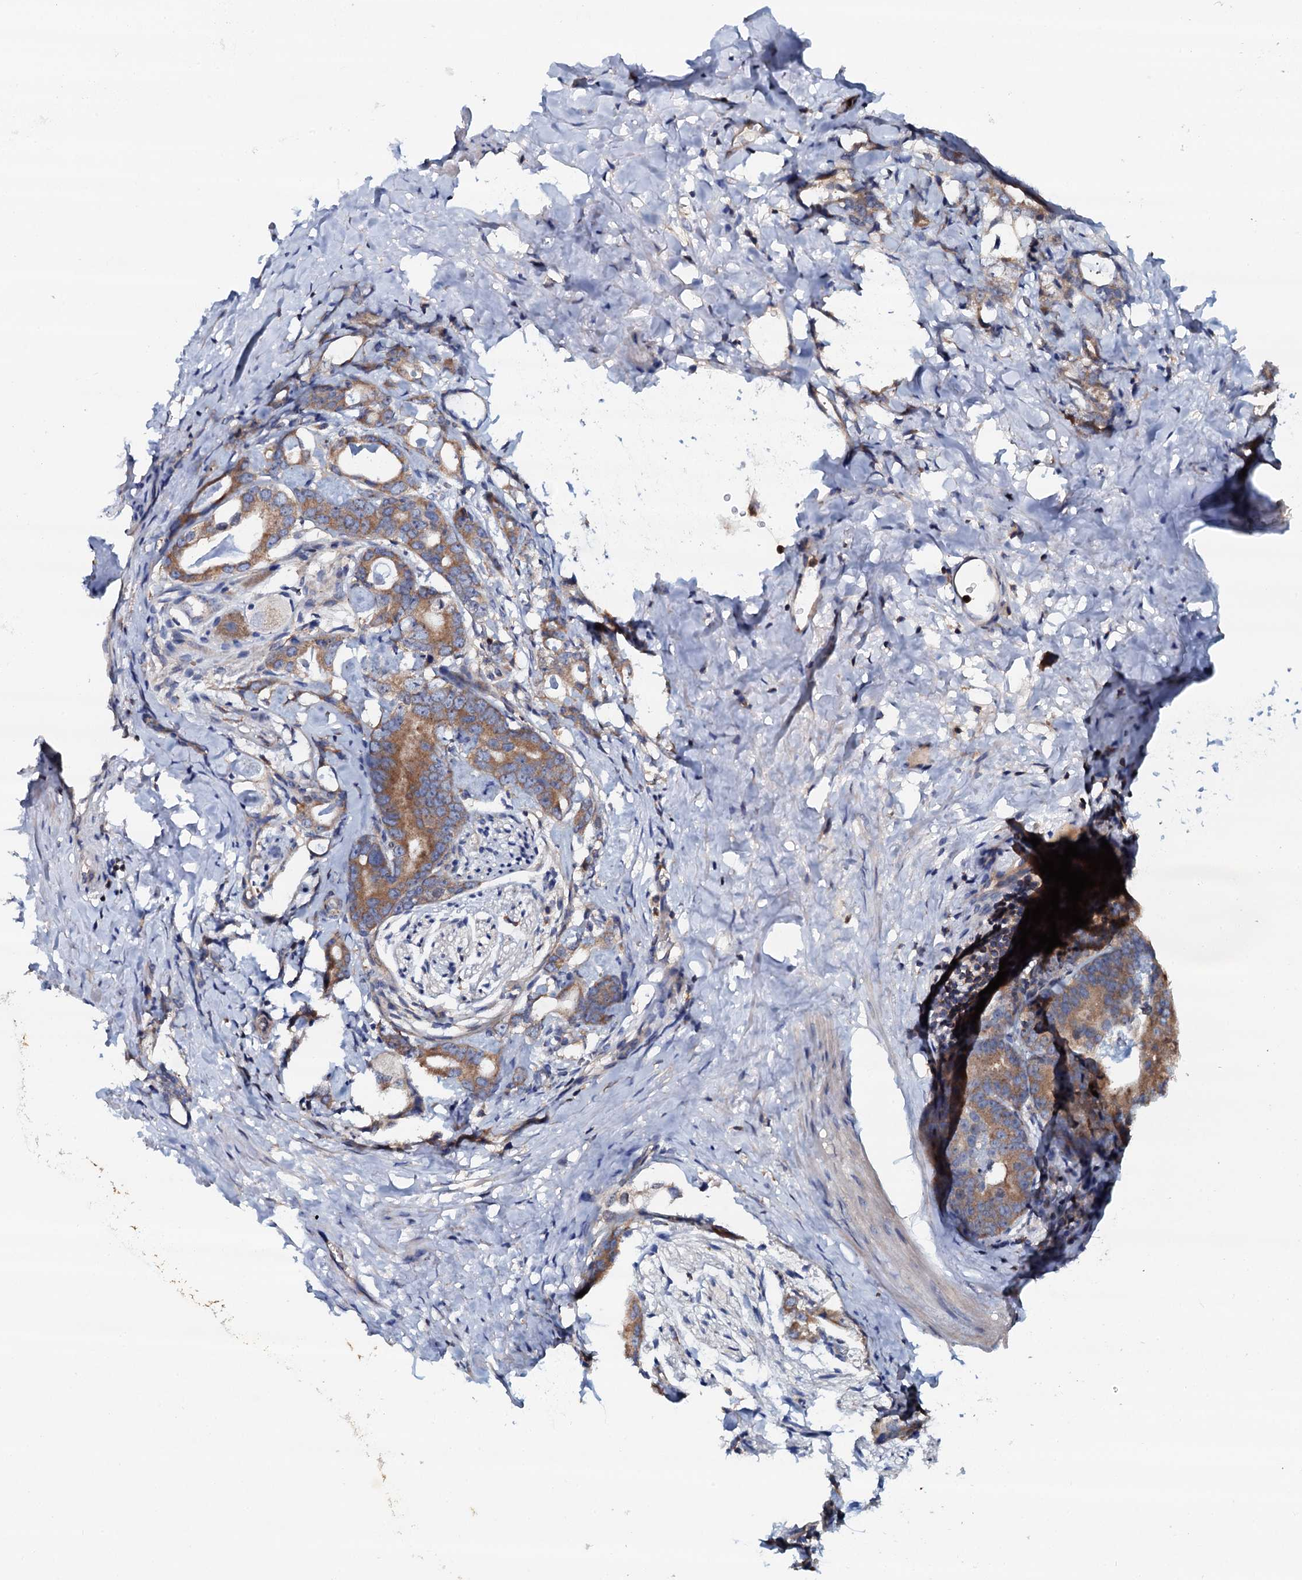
{"staining": {"intensity": "moderate", "quantity": ">75%", "location": "cytoplasmic/membranous"}, "tissue": "prostate cancer", "cell_type": "Tumor cells", "image_type": "cancer", "snomed": [{"axis": "morphology", "description": "Adenocarcinoma, Low grade"}, {"axis": "topography", "description": "Prostate"}], "caption": "This photomicrograph displays immunohistochemistry staining of human prostate cancer (low-grade adenocarcinoma), with medium moderate cytoplasmic/membranous positivity in approximately >75% of tumor cells.", "gene": "GRK2", "patient": {"sex": "male", "age": 71}}